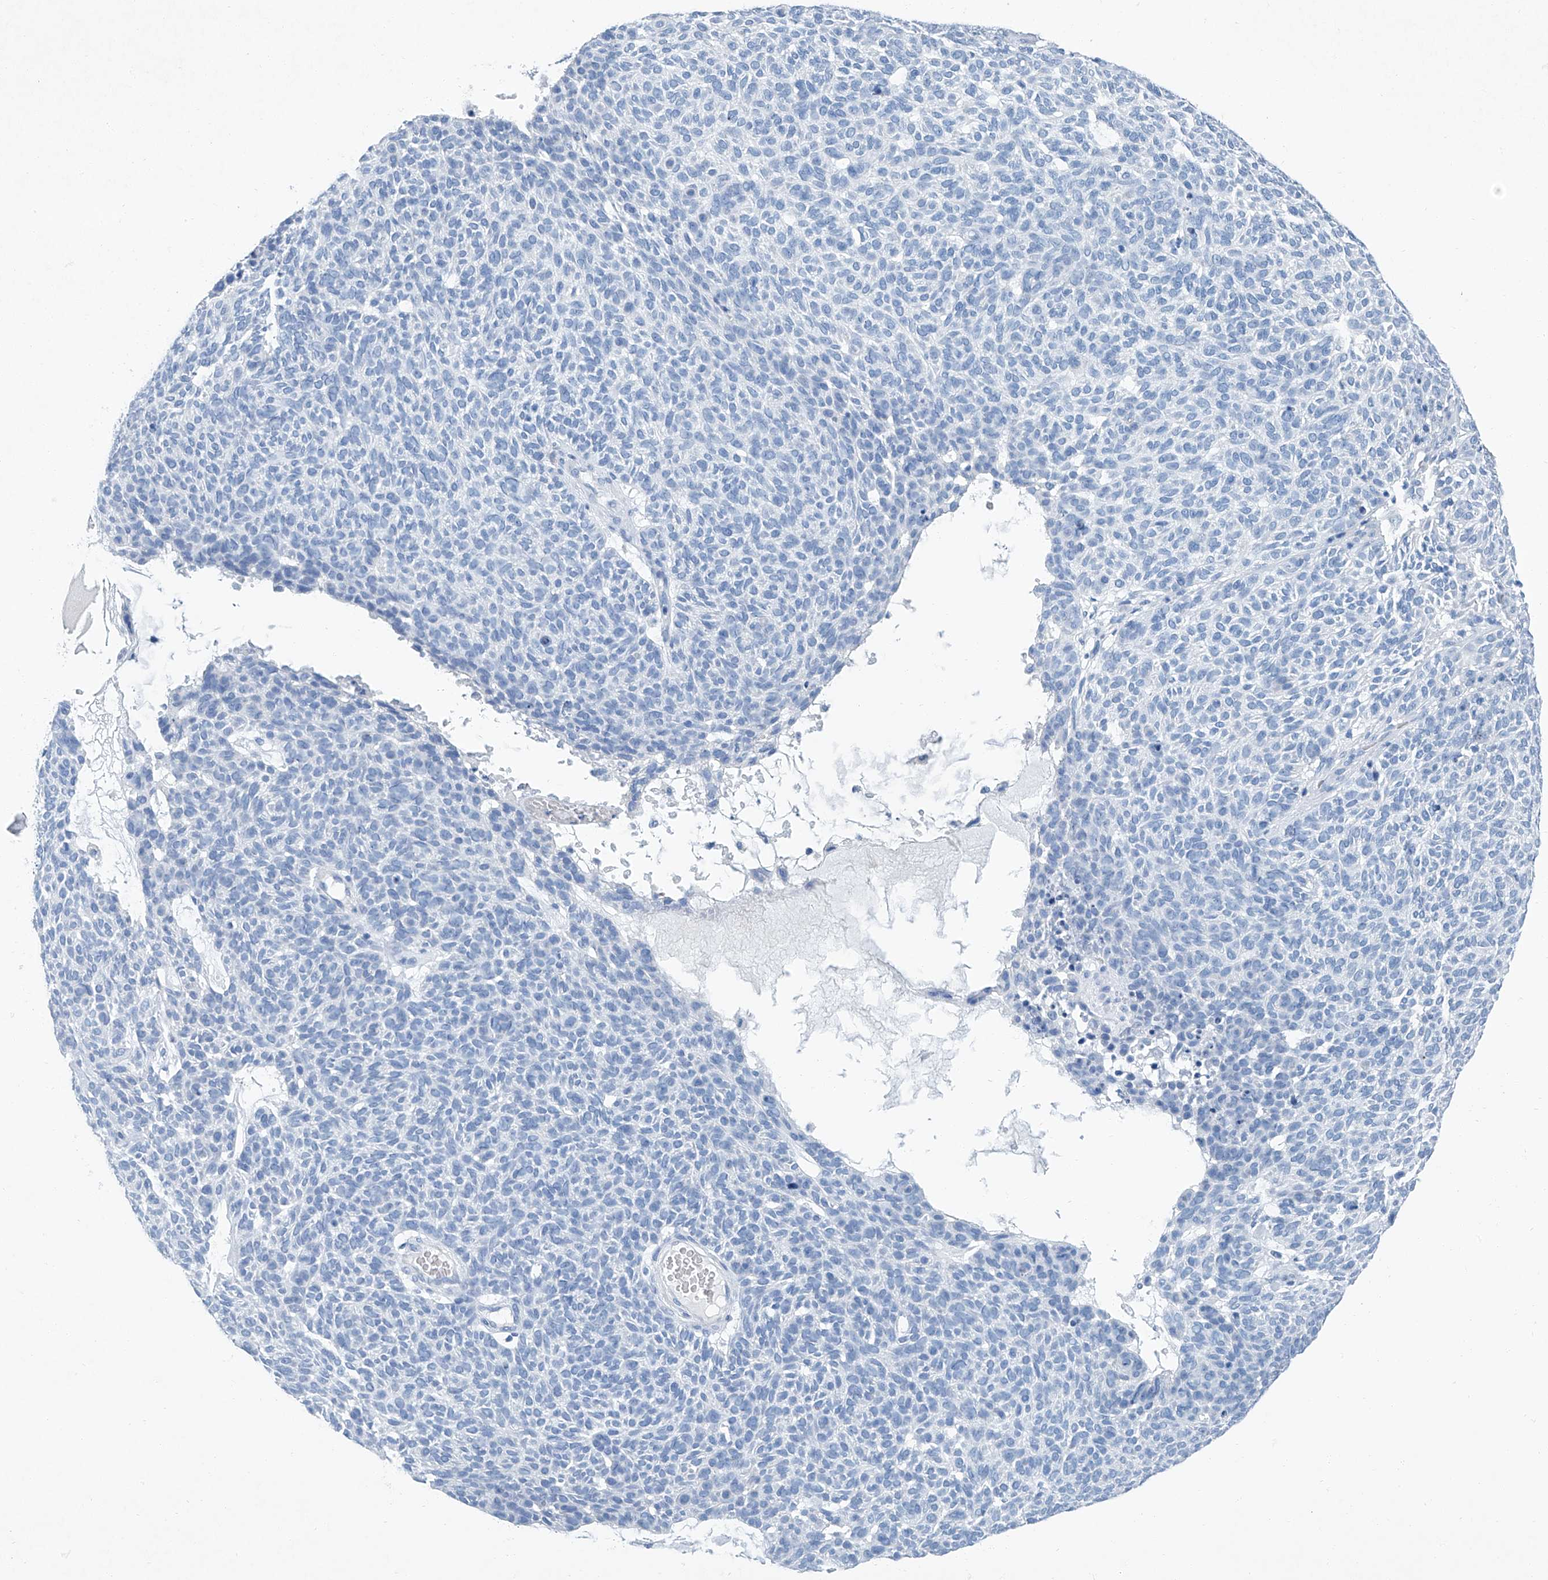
{"staining": {"intensity": "negative", "quantity": "none", "location": "none"}, "tissue": "skin cancer", "cell_type": "Tumor cells", "image_type": "cancer", "snomed": [{"axis": "morphology", "description": "Squamous cell carcinoma, NOS"}, {"axis": "topography", "description": "Skin"}], "caption": "Tumor cells show no significant staining in skin squamous cell carcinoma.", "gene": "CYP2A7", "patient": {"sex": "female", "age": 90}}